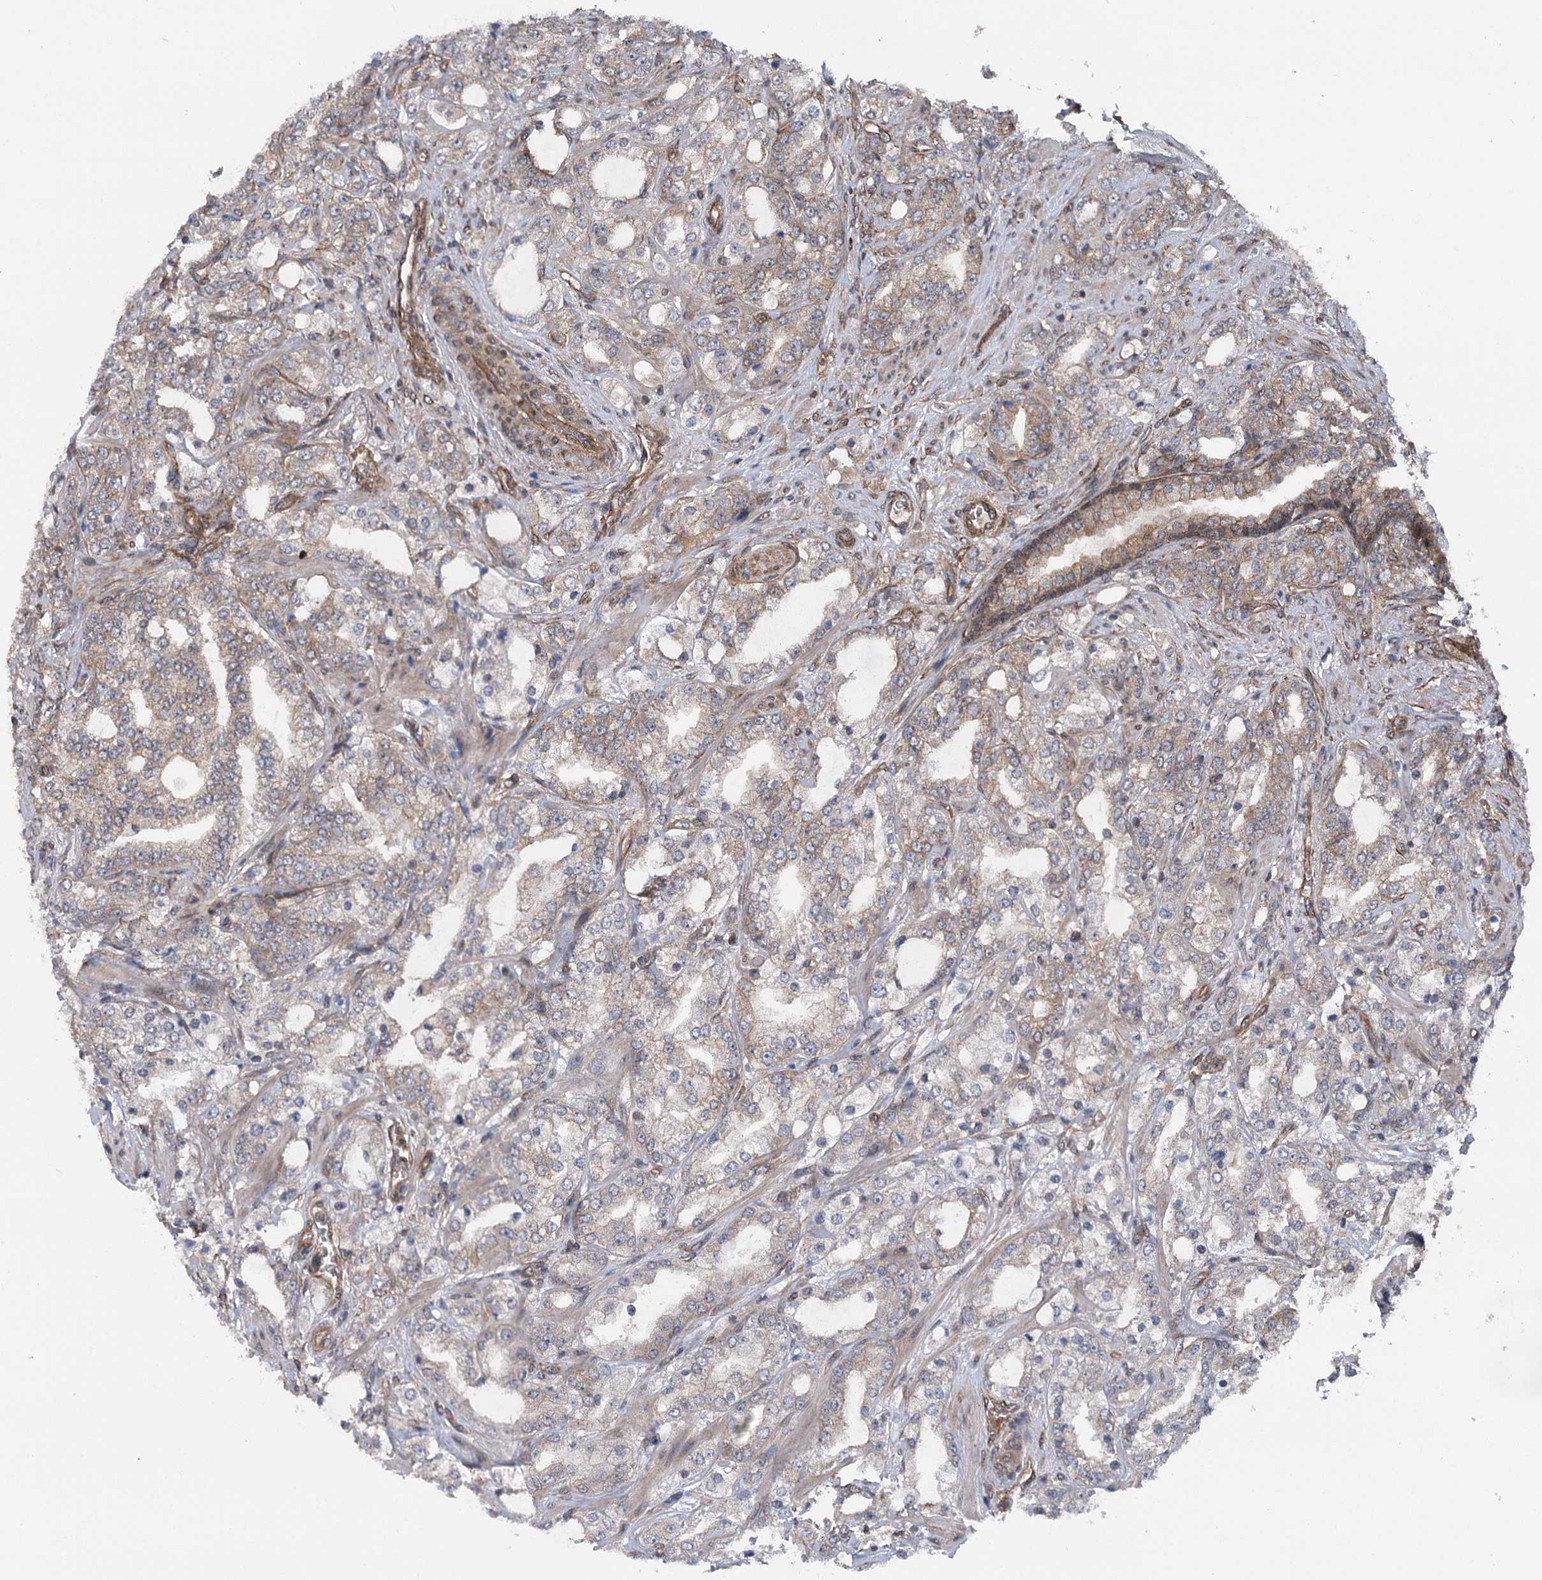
{"staining": {"intensity": "moderate", "quantity": "<25%", "location": "cytoplasmic/membranous"}, "tissue": "prostate cancer", "cell_type": "Tumor cells", "image_type": "cancer", "snomed": [{"axis": "morphology", "description": "Adenocarcinoma, High grade"}, {"axis": "topography", "description": "Prostate"}], "caption": "Immunohistochemical staining of human prostate cancer displays moderate cytoplasmic/membranous protein expression in about <25% of tumor cells.", "gene": "IQSEC1", "patient": {"sex": "male", "age": 64}}